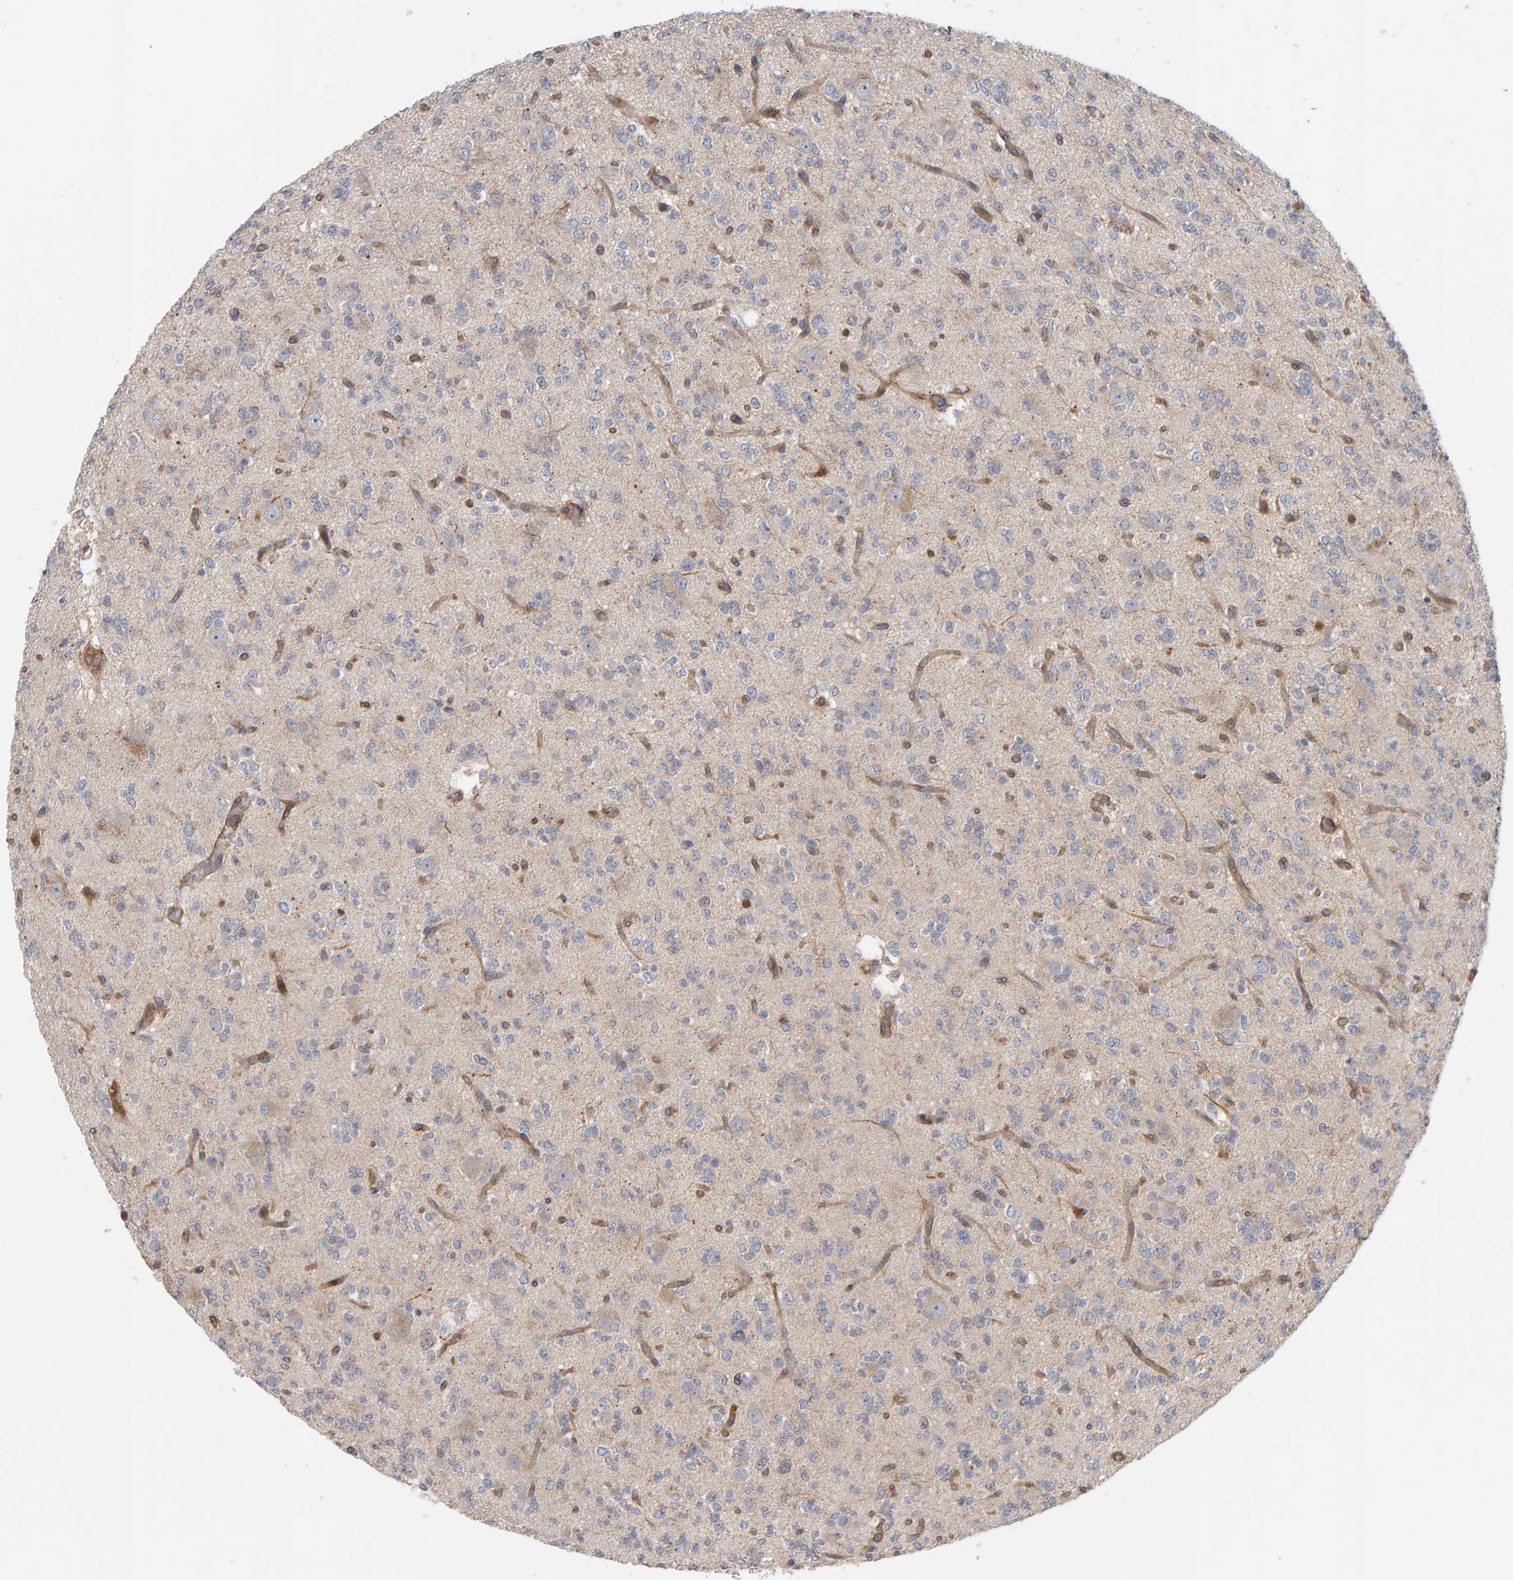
{"staining": {"intensity": "negative", "quantity": "none", "location": "none"}, "tissue": "glioma", "cell_type": "Tumor cells", "image_type": "cancer", "snomed": [{"axis": "morphology", "description": "Glioma, malignant, Low grade"}, {"axis": "topography", "description": "Brain"}], "caption": "A photomicrograph of malignant low-grade glioma stained for a protein exhibits no brown staining in tumor cells.", "gene": "C9orf72", "patient": {"sex": "male", "age": 38}}